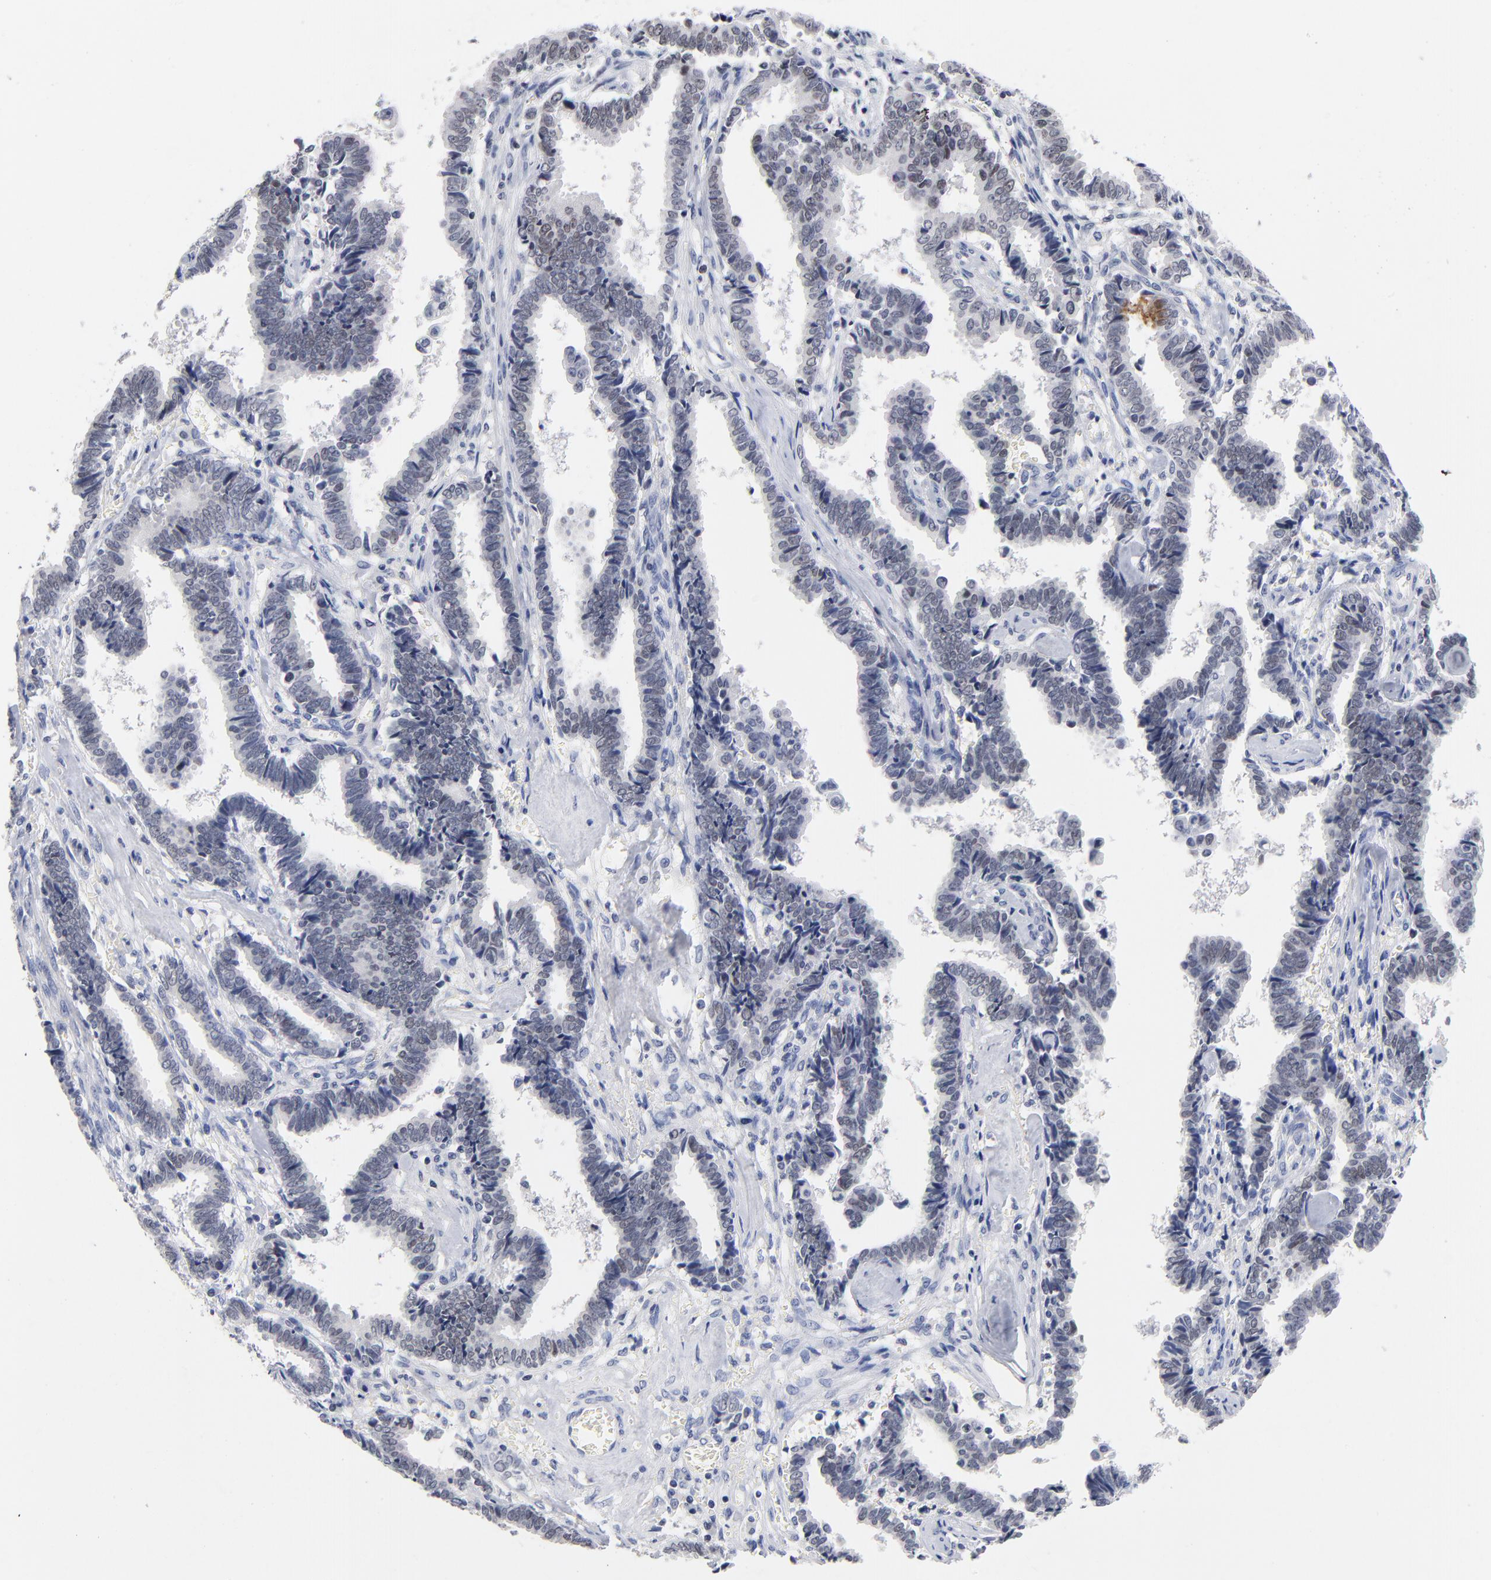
{"staining": {"intensity": "weak", "quantity": "<25%", "location": "nuclear"}, "tissue": "liver cancer", "cell_type": "Tumor cells", "image_type": "cancer", "snomed": [{"axis": "morphology", "description": "Cholangiocarcinoma"}, {"axis": "topography", "description": "Liver"}], "caption": "DAB immunohistochemical staining of human liver cancer (cholangiocarcinoma) reveals no significant expression in tumor cells.", "gene": "ORC2", "patient": {"sex": "male", "age": 57}}